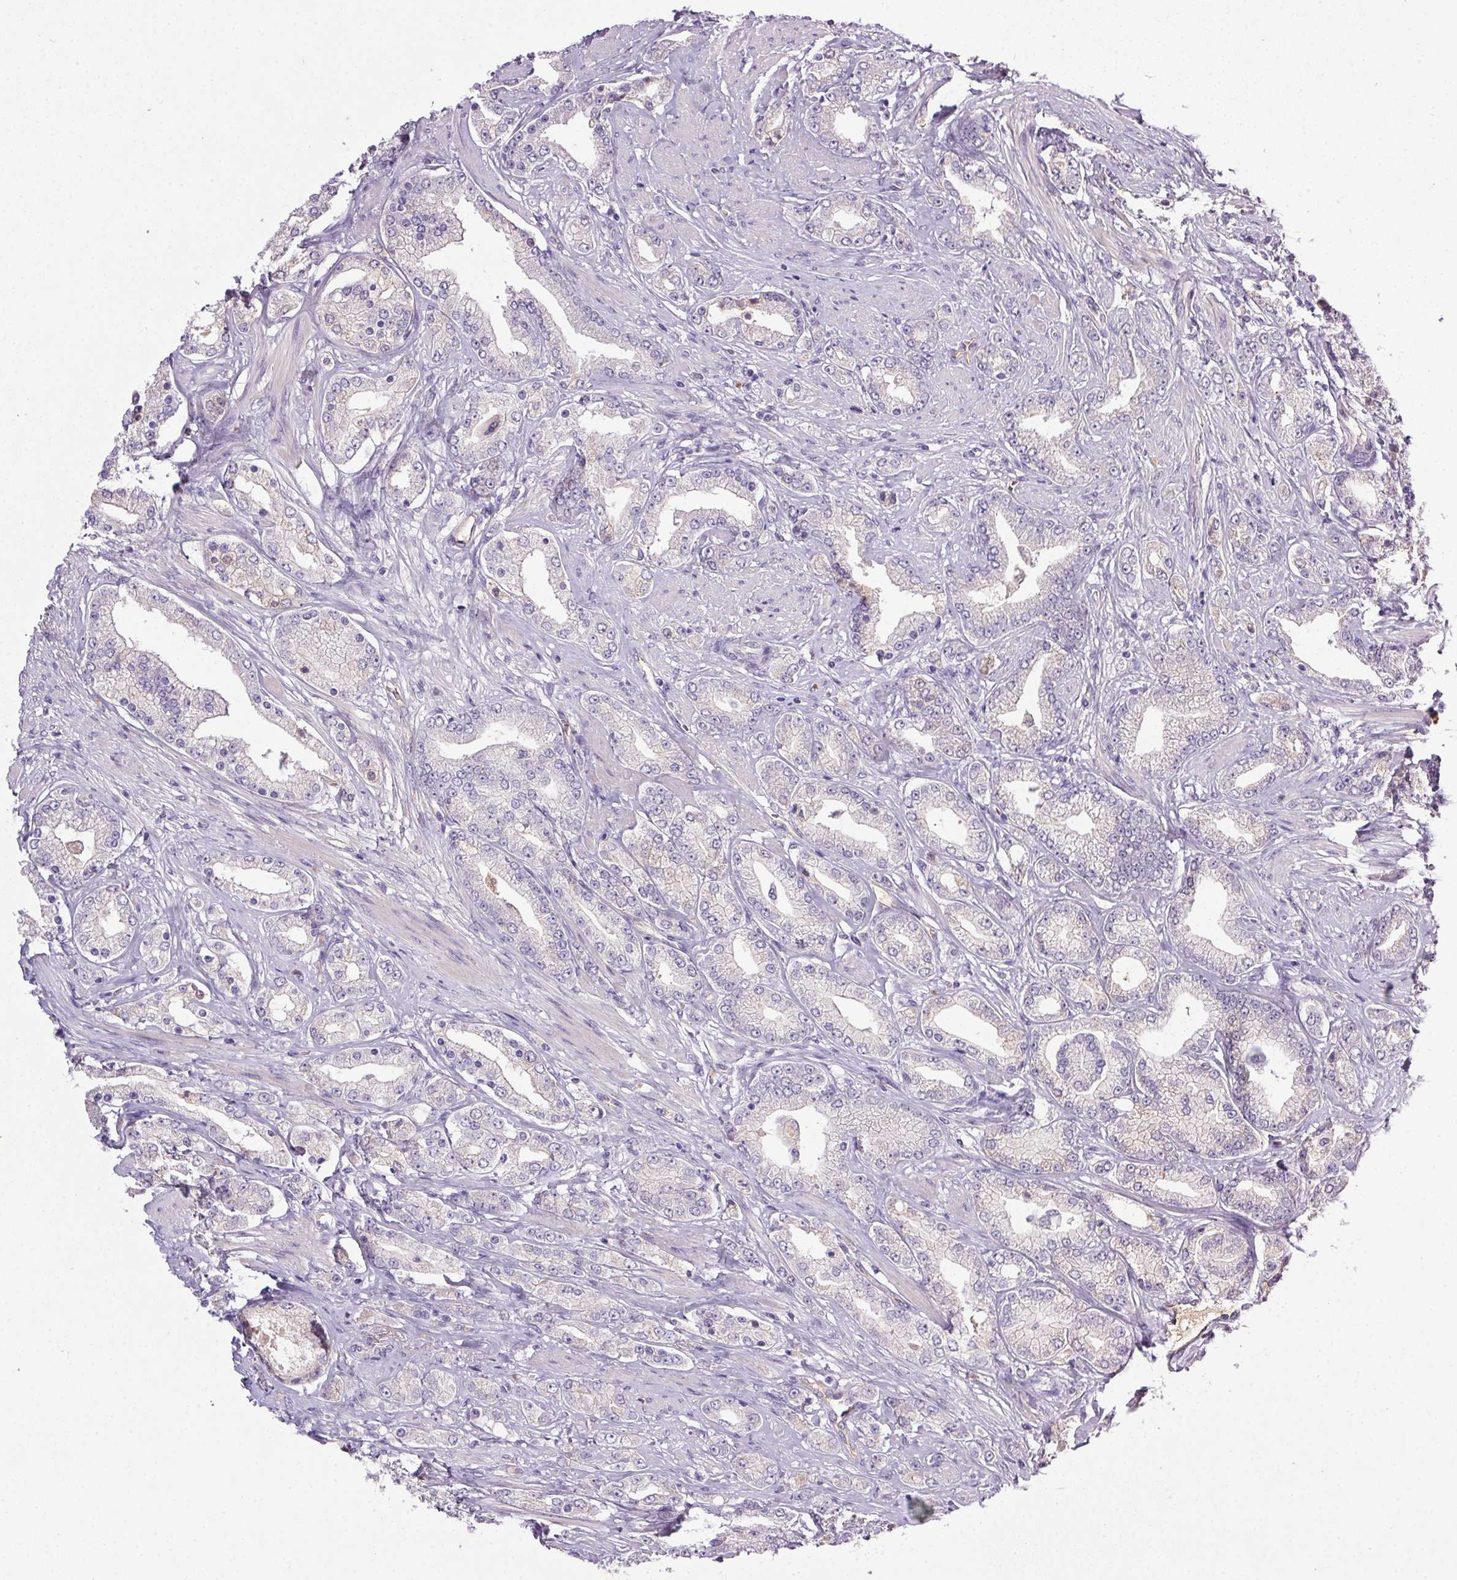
{"staining": {"intensity": "negative", "quantity": "none", "location": "none"}, "tissue": "prostate cancer", "cell_type": "Tumor cells", "image_type": "cancer", "snomed": [{"axis": "morphology", "description": "Adenocarcinoma, High grade"}, {"axis": "topography", "description": "Prostate"}], "caption": "Prostate cancer was stained to show a protein in brown. There is no significant expression in tumor cells.", "gene": "APOC4", "patient": {"sex": "male", "age": 67}}